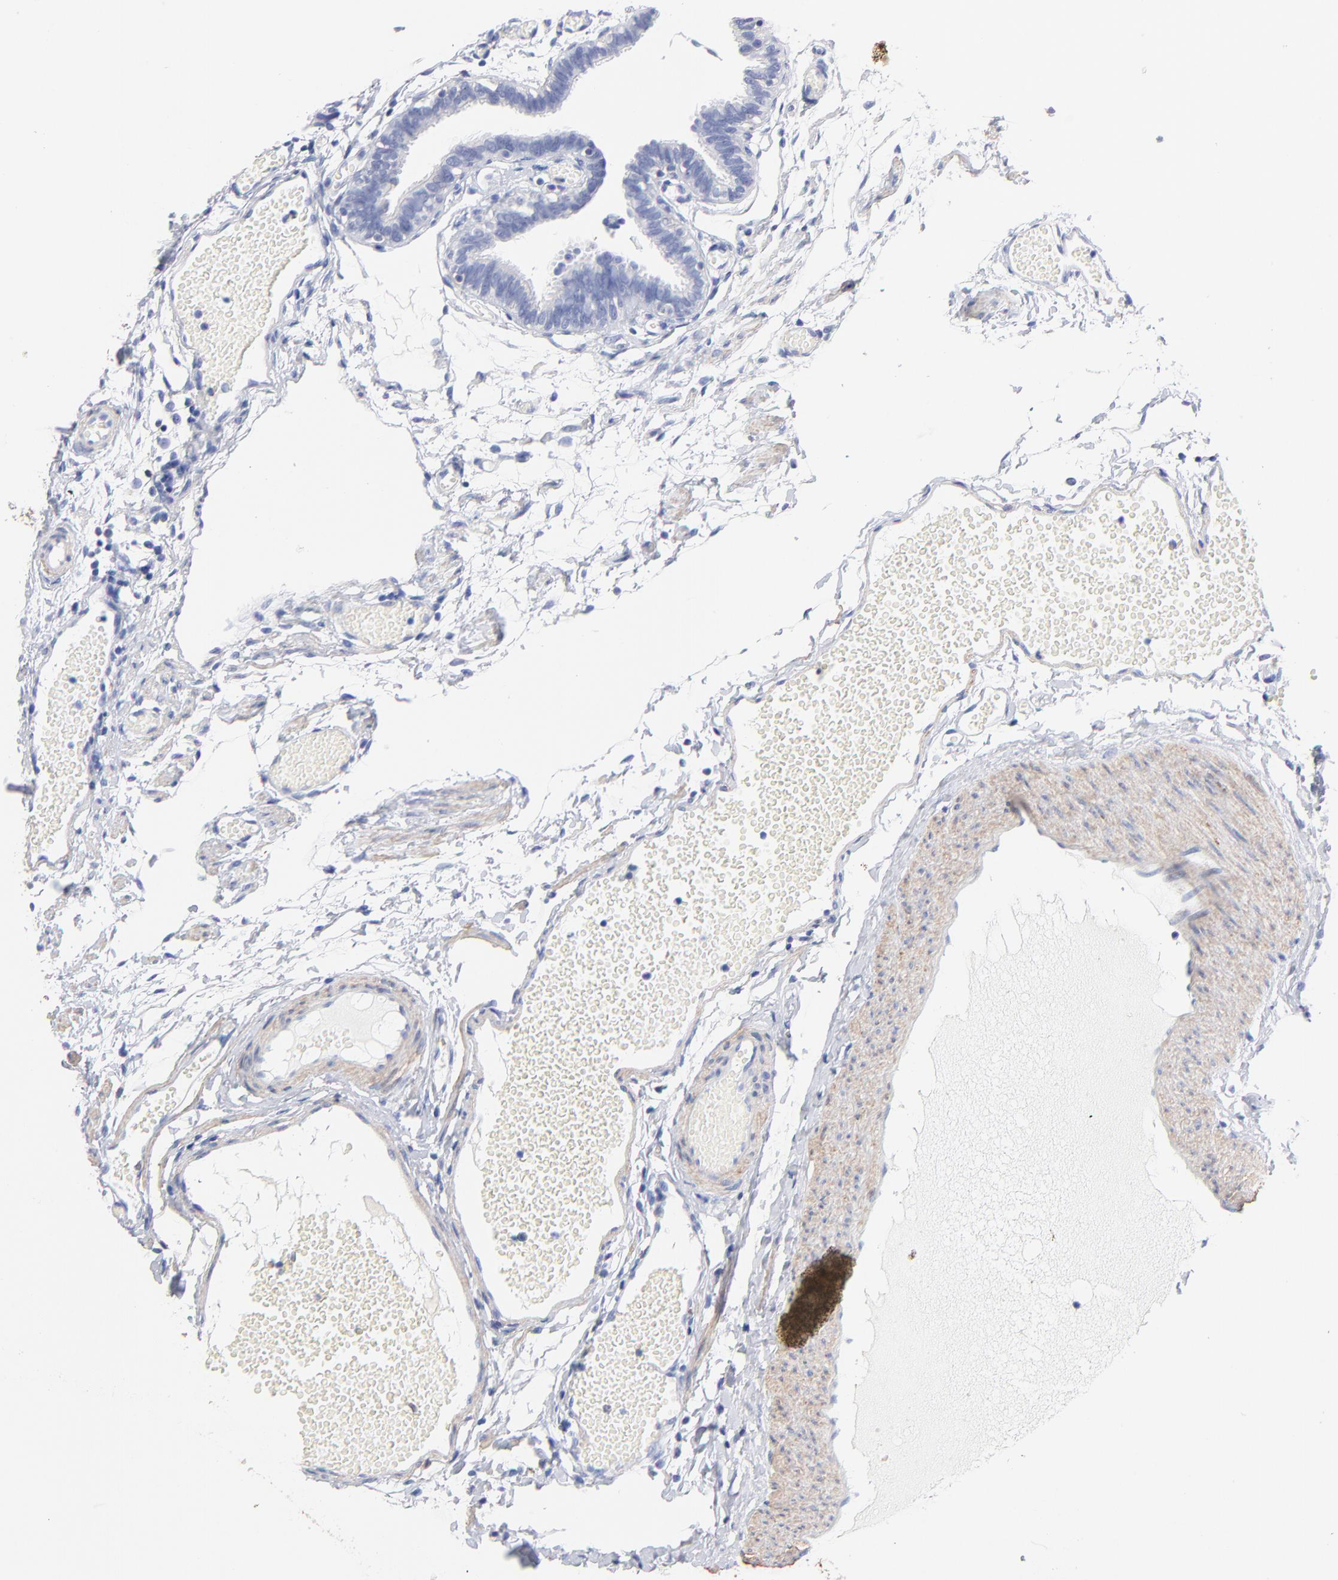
{"staining": {"intensity": "negative", "quantity": "none", "location": "none"}, "tissue": "fallopian tube", "cell_type": "Glandular cells", "image_type": "normal", "snomed": [{"axis": "morphology", "description": "Normal tissue, NOS"}, {"axis": "topography", "description": "Fallopian tube"}], "caption": "This histopathology image is of normal fallopian tube stained with immunohistochemistry (IHC) to label a protein in brown with the nuclei are counter-stained blue. There is no positivity in glandular cells. (DAB (3,3'-diaminobenzidine) immunohistochemistry visualized using brightfield microscopy, high magnification).", "gene": "ASL", "patient": {"sex": "female", "age": 29}}